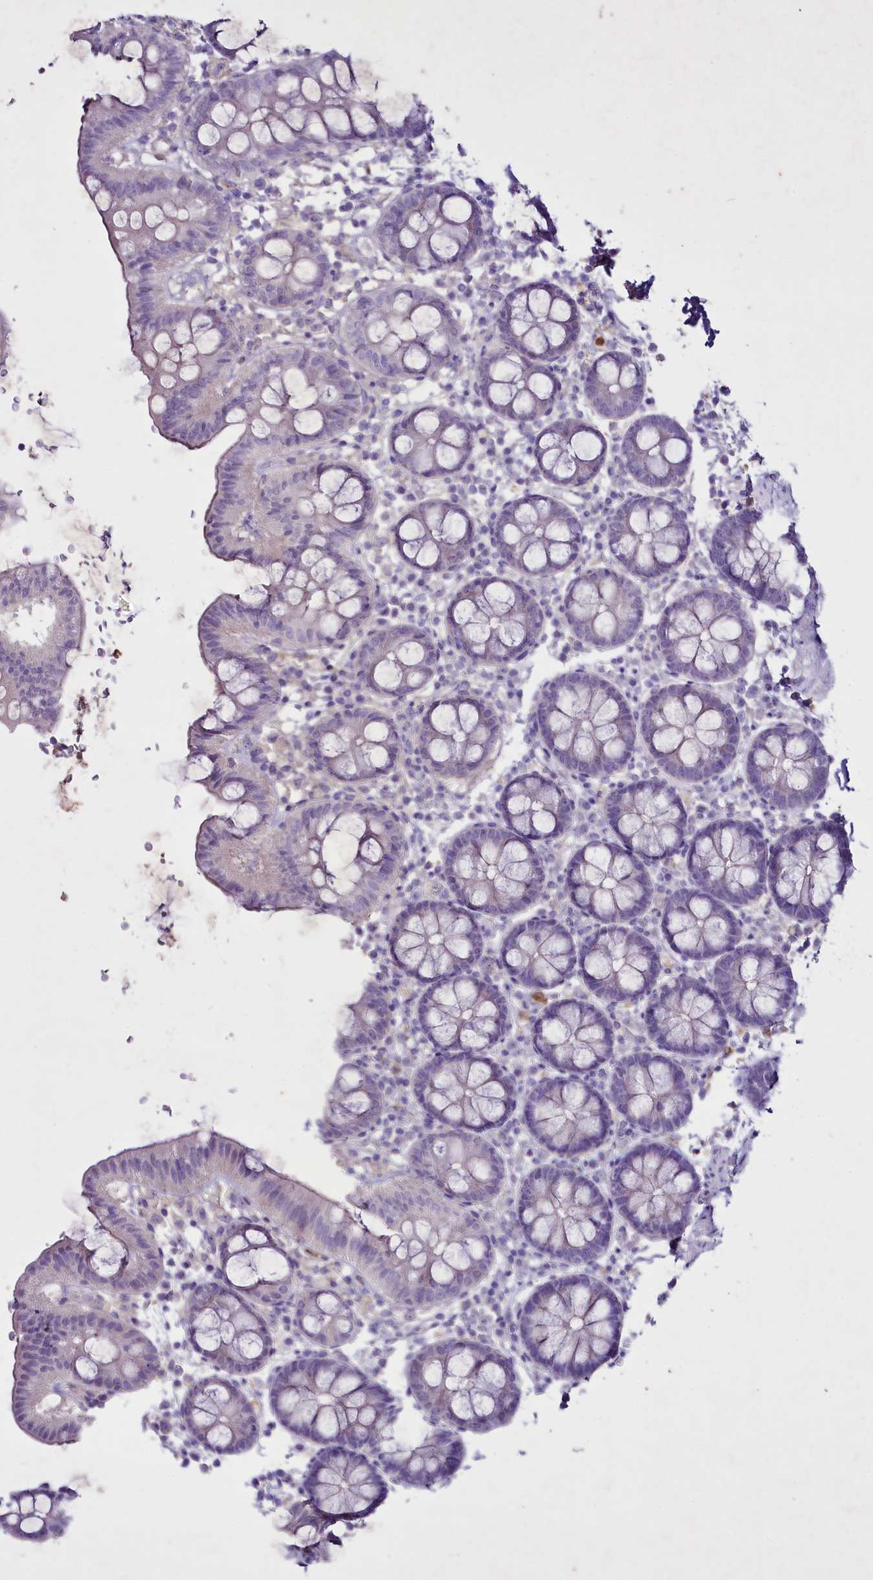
{"staining": {"intensity": "negative", "quantity": "none", "location": "none"}, "tissue": "colon", "cell_type": "Endothelial cells", "image_type": "normal", "snomed": [{"axis": "morphology", "description": "Normal tissue, NOS"}, {"axis": "topography", "description": "Colon"}], "caption": "This is an immunohistochemistry image of unremarkable human colon. There is no expression in endothelial cells.", "gene": "FAM209B", "patient": {"sex": "male", "age": 75}}